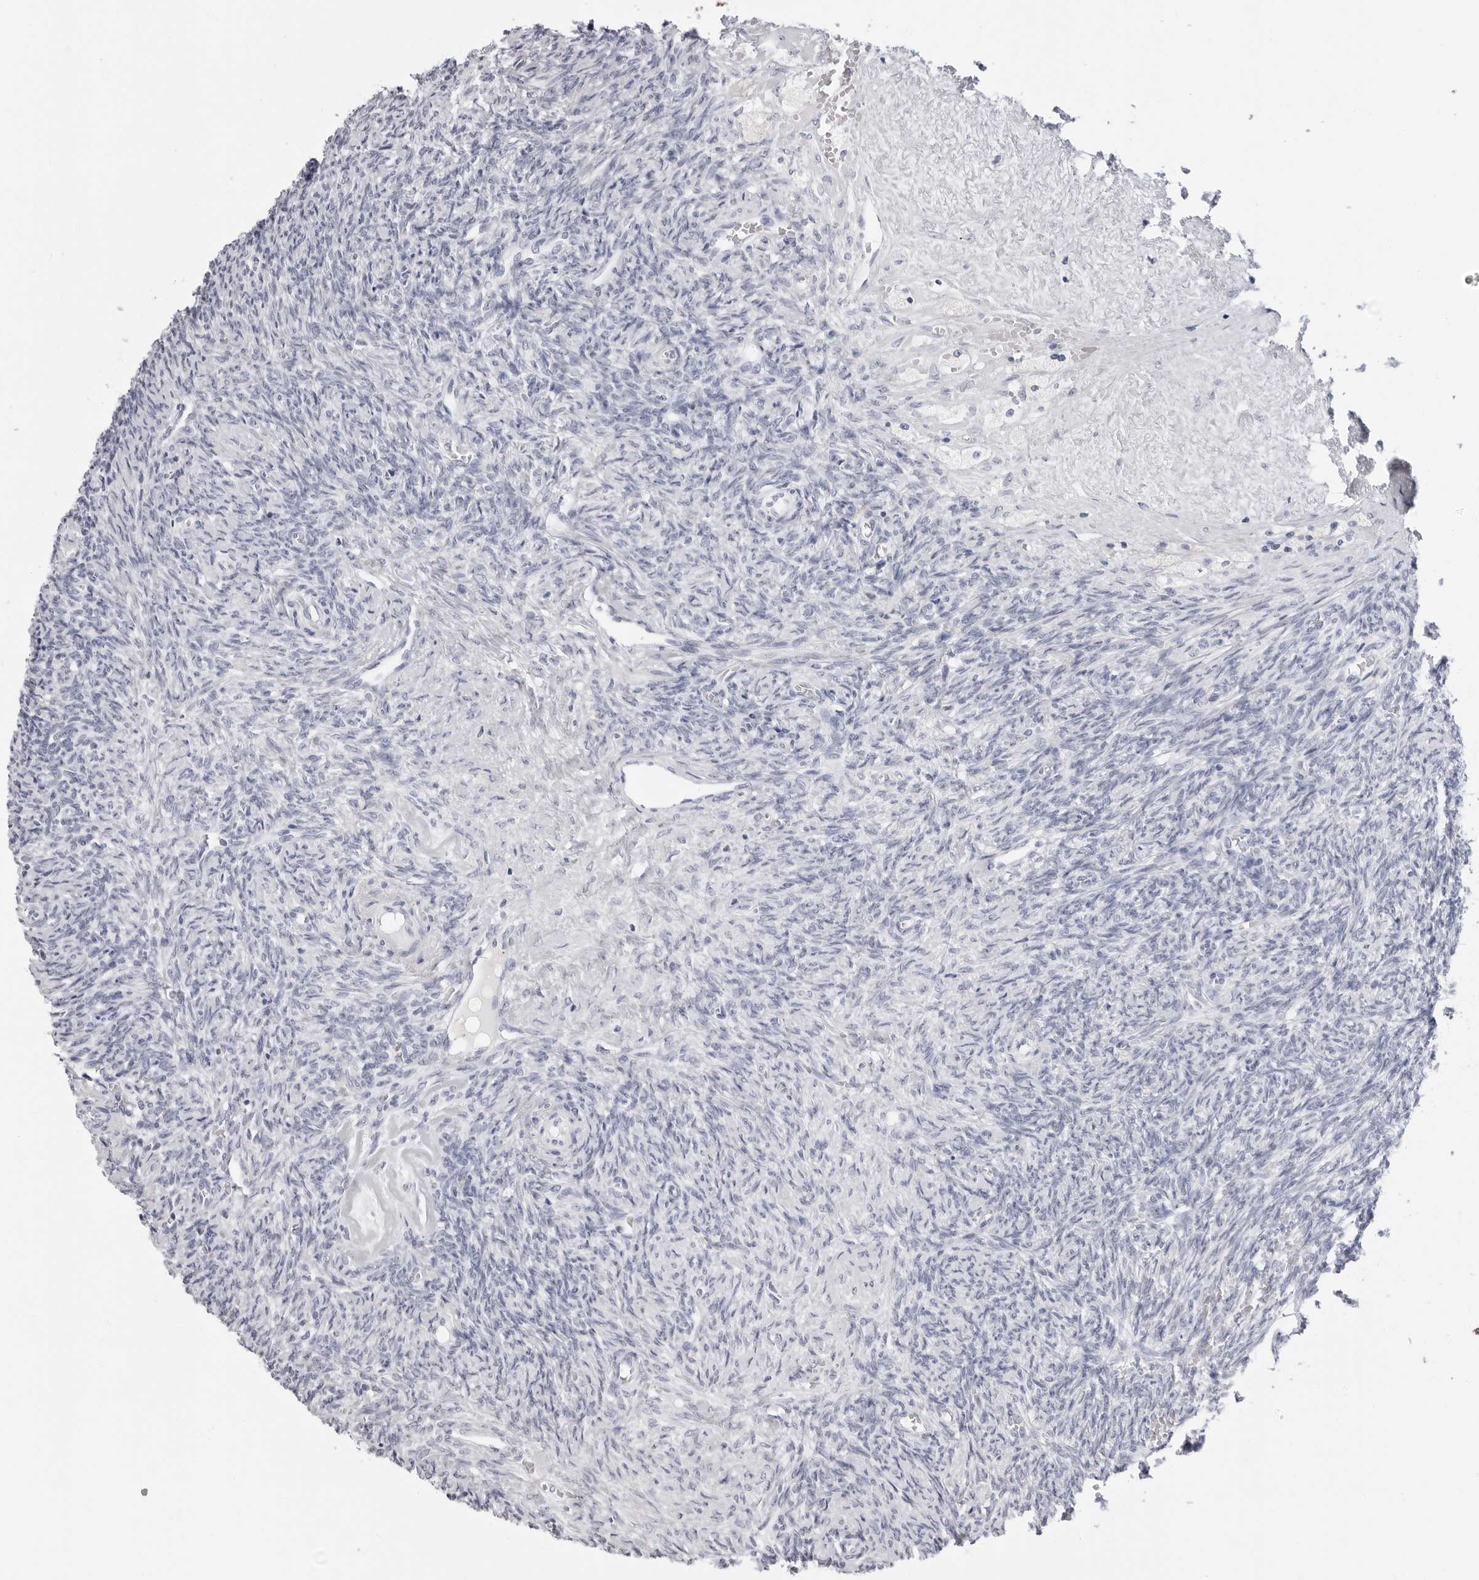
{"staining": {"intensity": "negative", "quantity": "none", "location": "none"}, "tissue": "ovary", "cell_type": "Follicle cells", "image_type": "normal", "snomed": [{"axis": "morphology", "description": "Normal tissue, NOS"}, {"axis": "topography", "description": "Ovary"}], "caption": "A high-resolution image shows immunohistochemistry staining of benign ovary, which demonstrates no significant expression in follicle cells.", "gene": "ERICH3", "patient": {"sex": "female", "age": 41}}